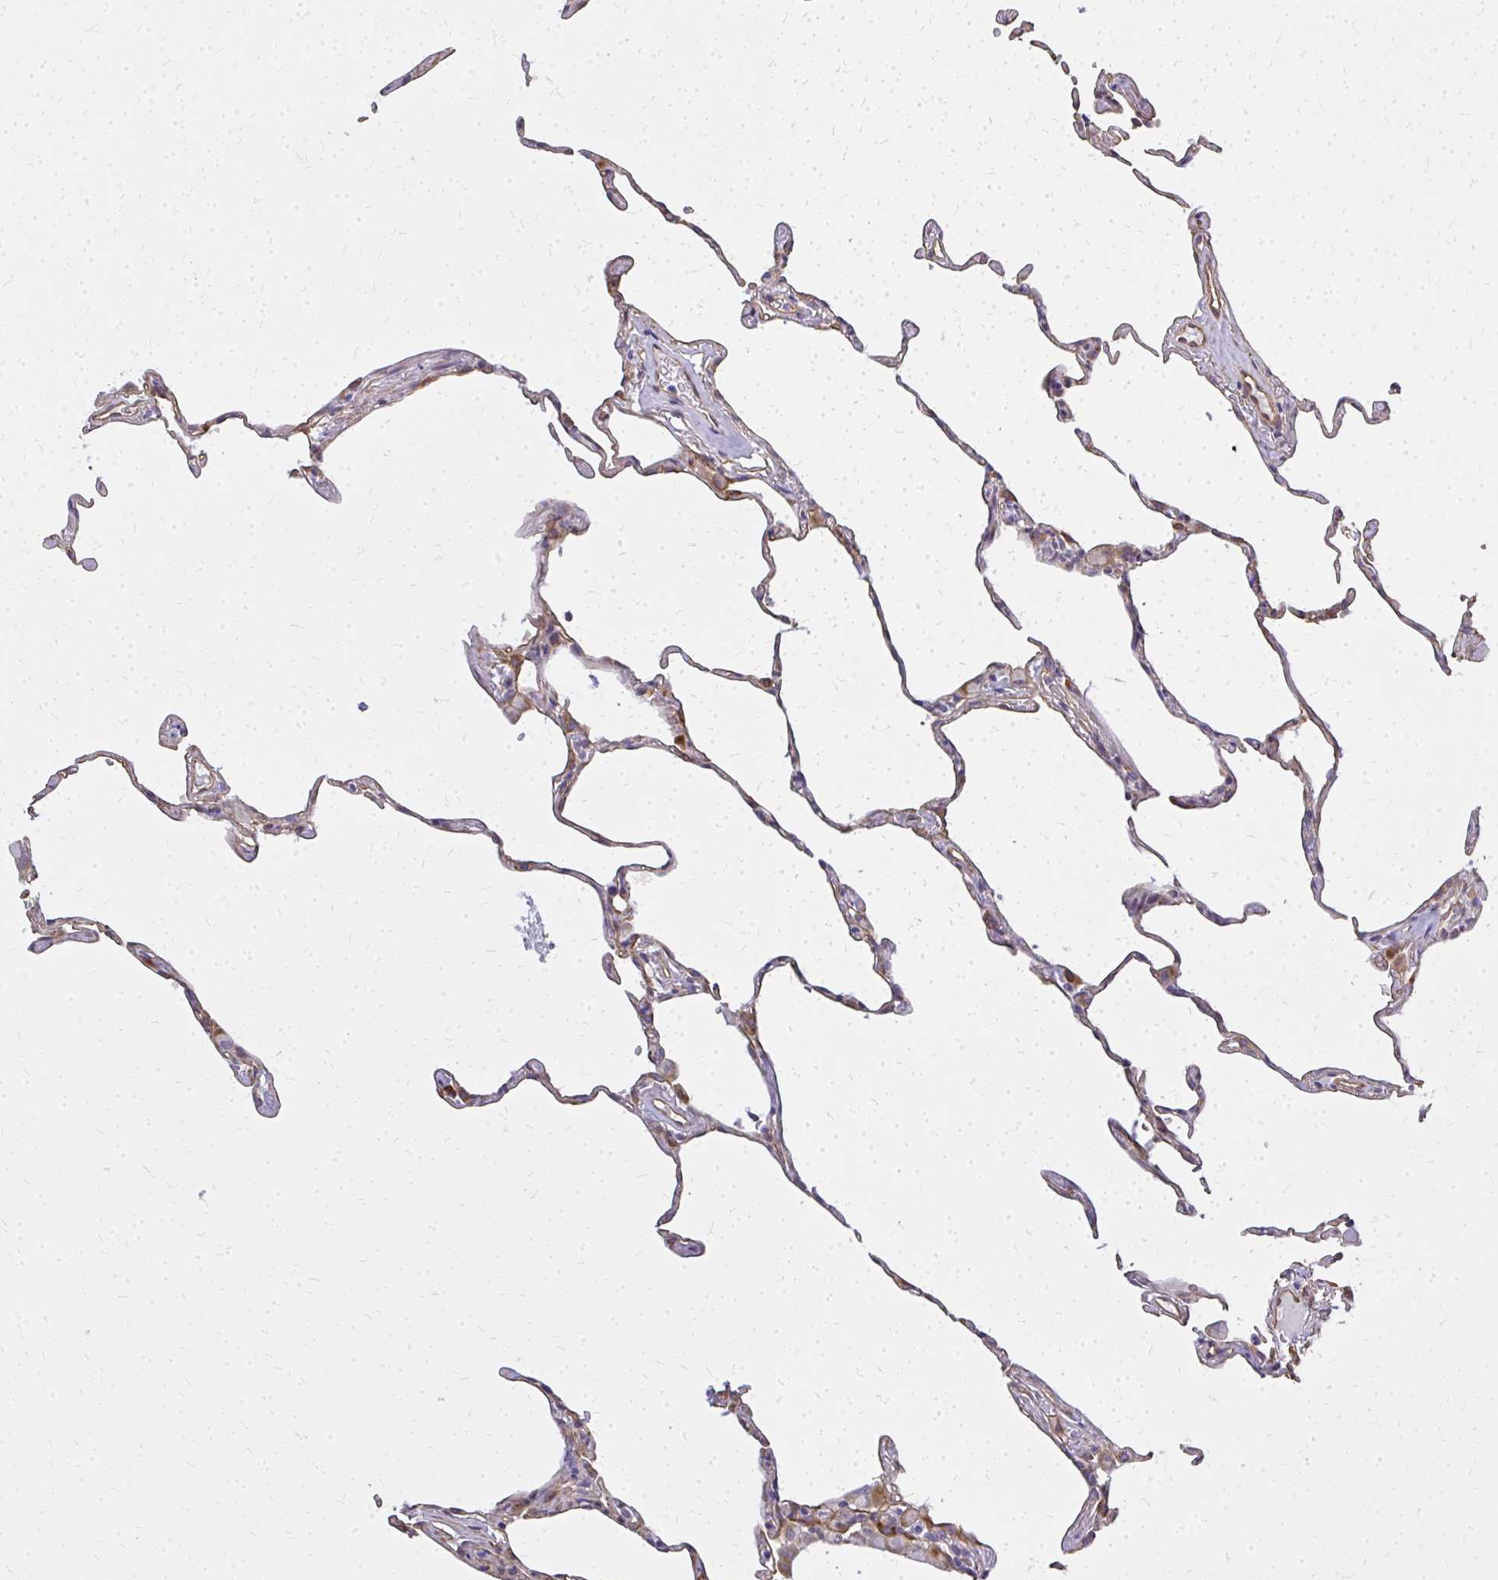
{"staining": {"intensity": "weak", "quantity": "25%-75%", "location": "cytoplasmic/membranous"}, "tissue": "lung", "cell_type": "Alveolar cells", "image_type": "normal", "snomed": [{"axis": "morphology", "description": "Normal tissue, NOS"}, {"axis": "topography", "description": "Lung"}], "caption": "Immunohistochemical staining of normal lung demonstrates low levels of weak cytoplasmic/membranous positivity in about 25%-75% of alveolar cells. (DAB IHC with brightfield microscopy, high magnification).", "gene": "ENSG00000258472", "patient": {"sex": "female", "age": 57}}